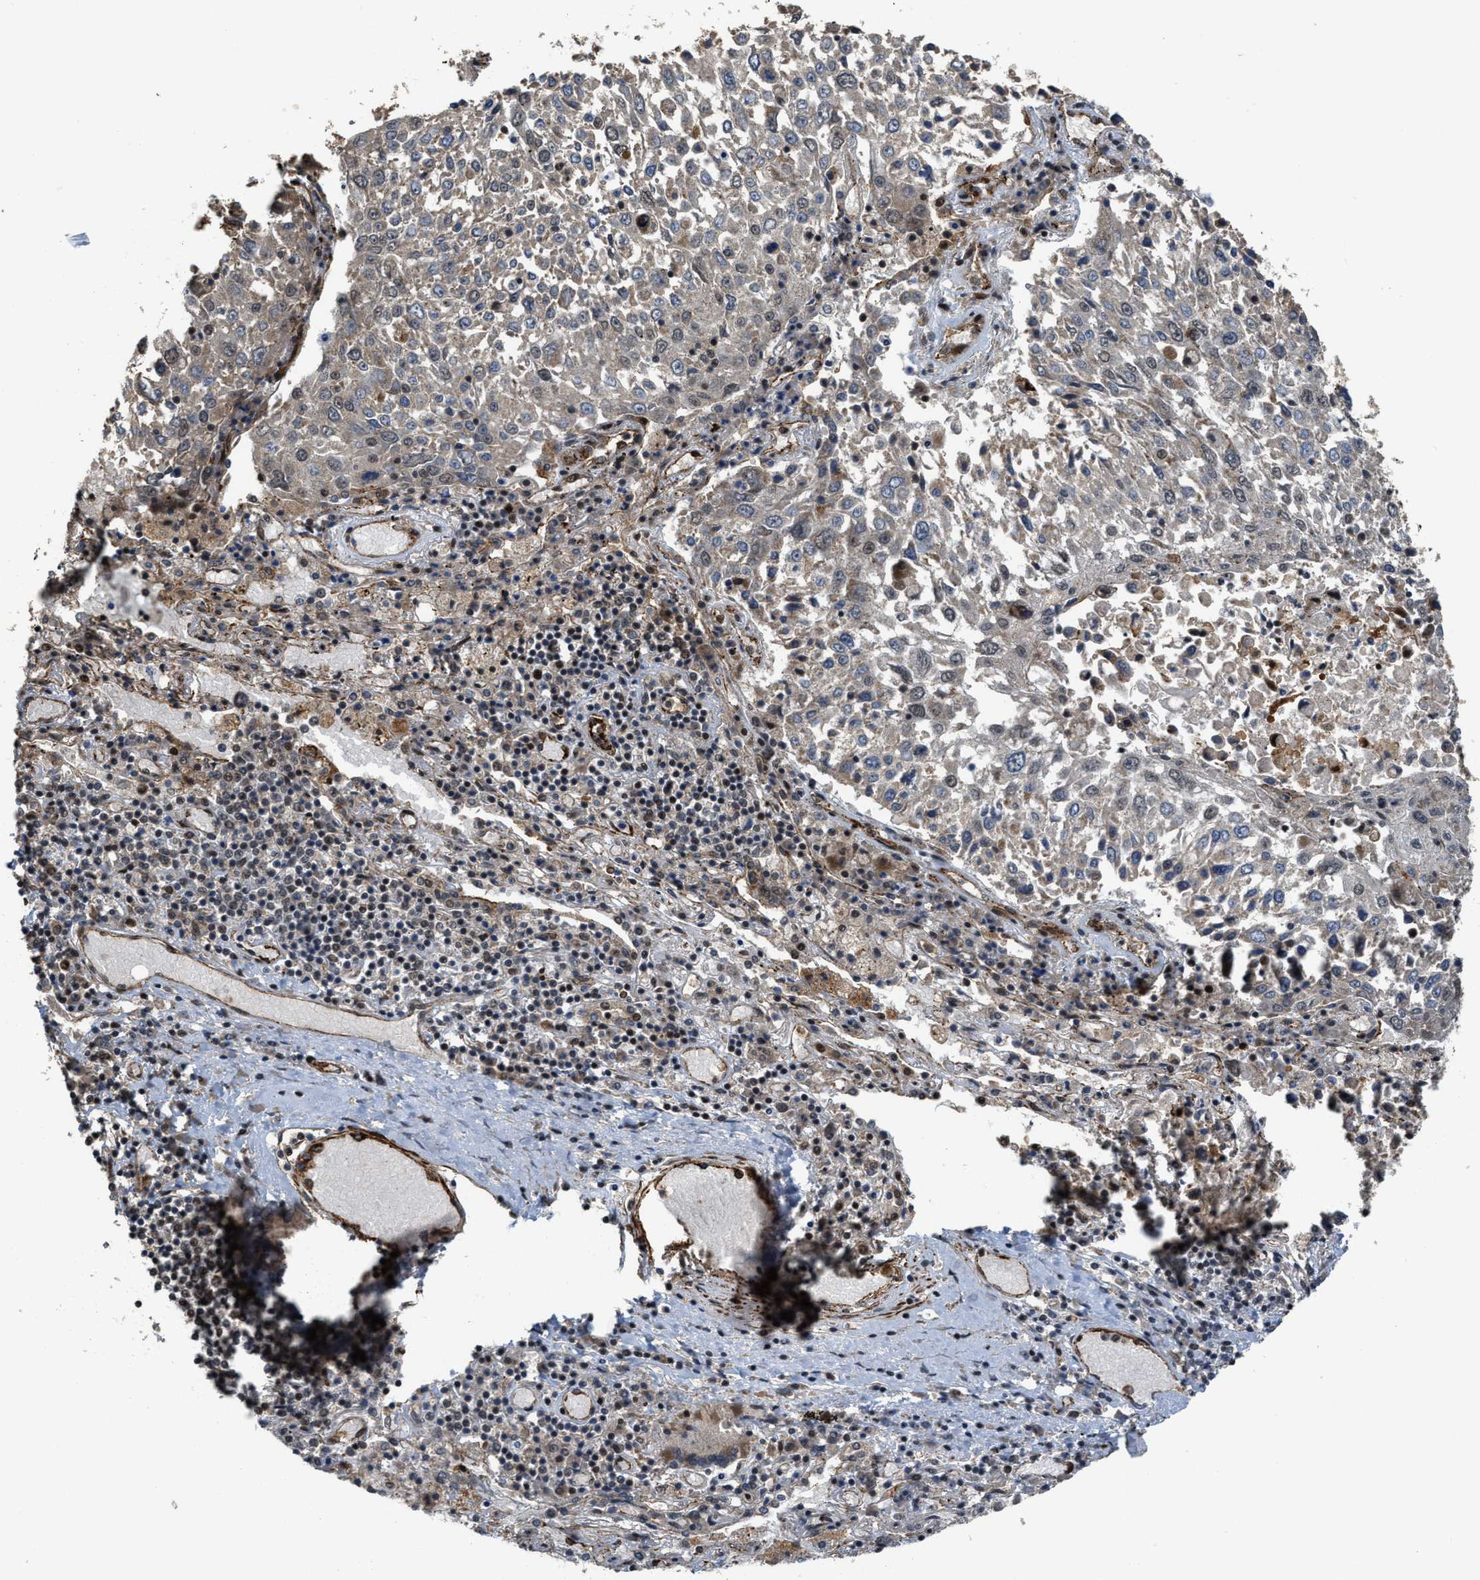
{"staining": {"intensity": "negative", "quantity": "none", "location": "none"}, "tissue": "lung cancer", "cell_type": "Tumor cells", "image_type": "cancer", "snomed": [{"axis": "morphology", "description": "Squamous cell carcinoma, NOS"}, {"axis": "topography", "description": "Lung"}], "caption": "A photomicrograph of squamous cell carcinoma (lung) stained for a protein exhibits no brown staining in tumor cells.", "gene": "DPF2", "patient": {"sex": "male", "age": 65}}